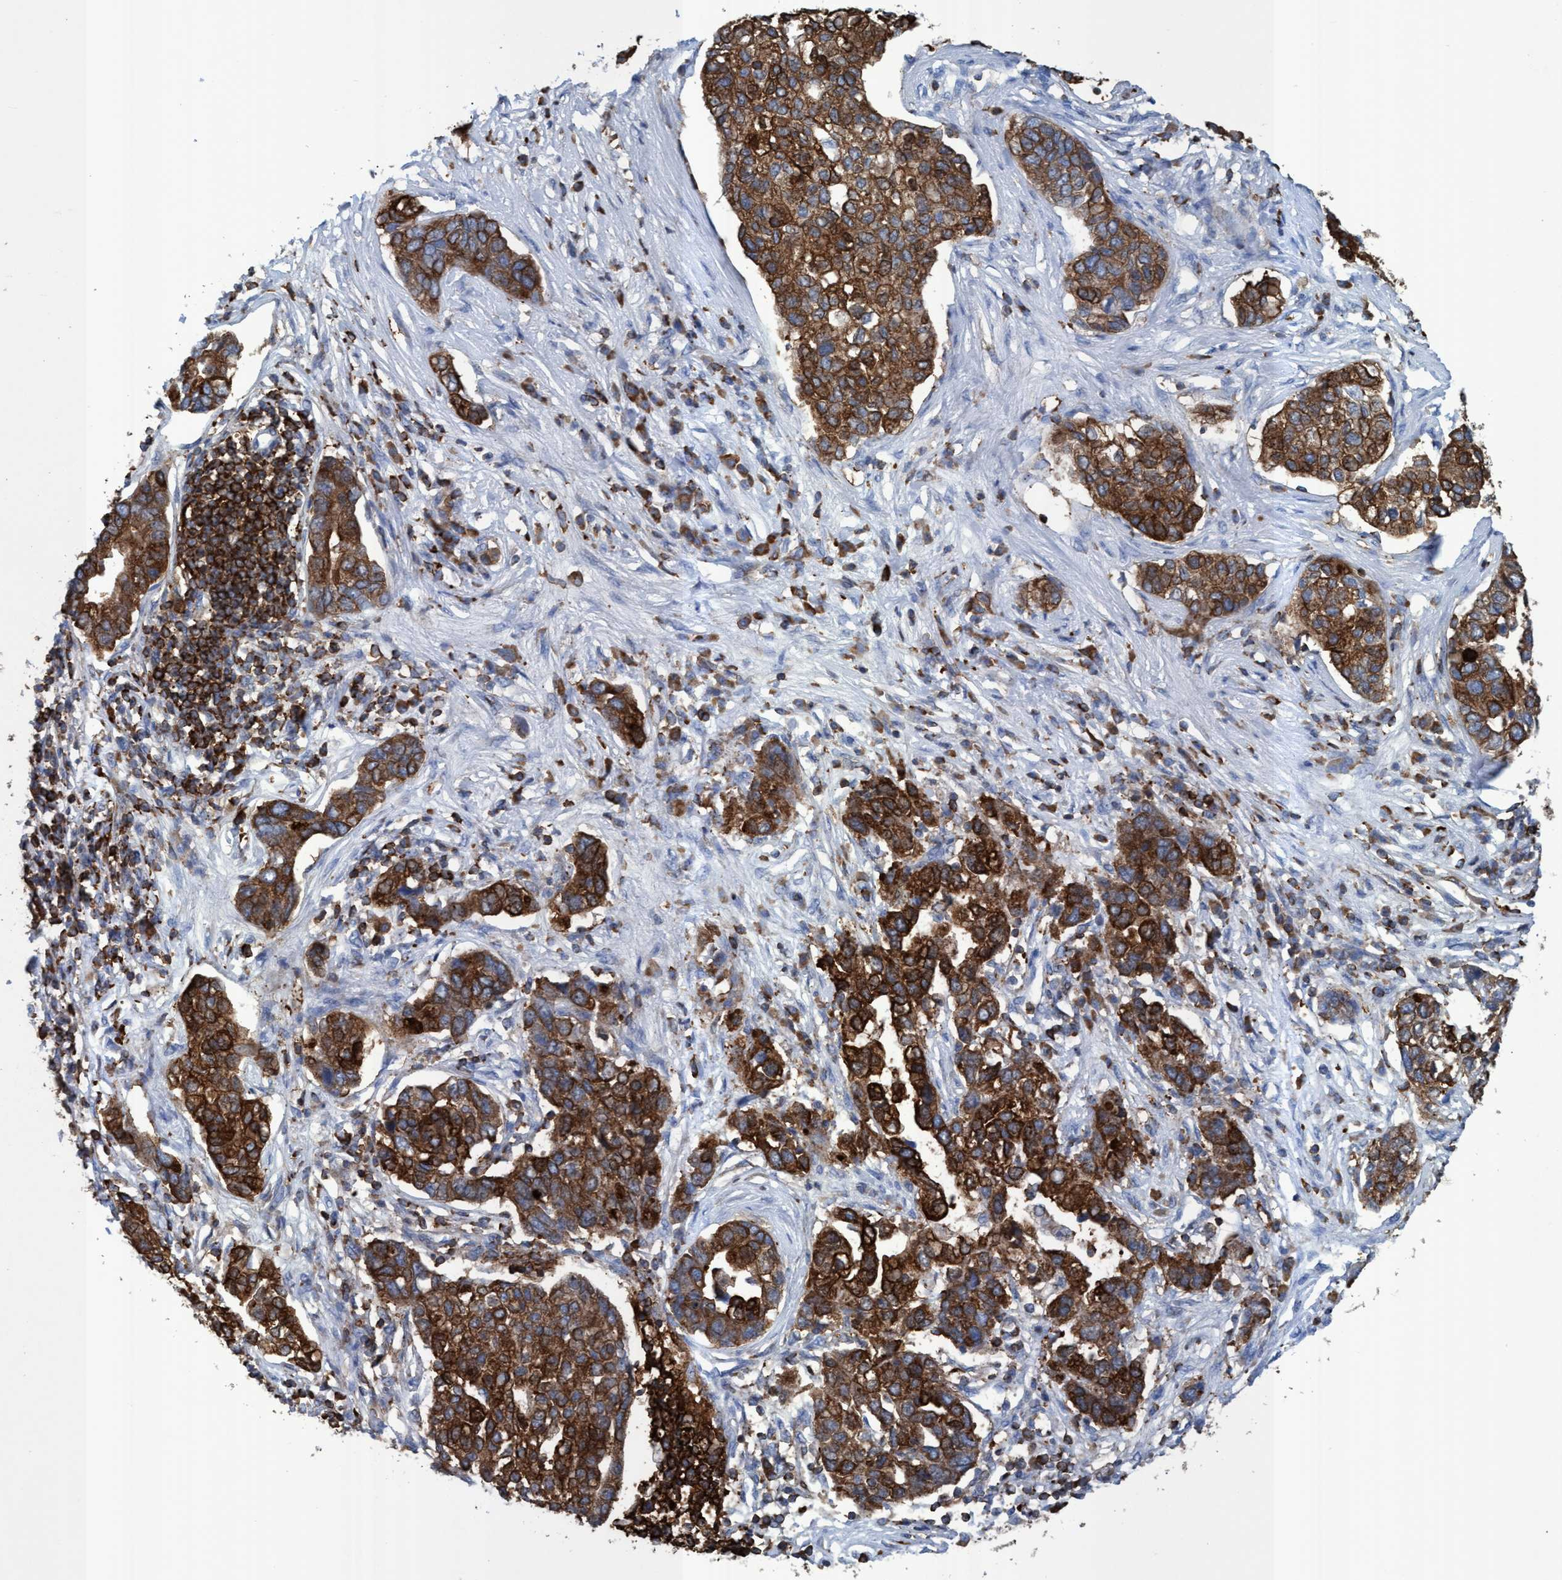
{"staining": {"intensity": "strong", "quantity": ">75%", "location": "cytoplasmic/membranous"}, "tissue": "pancreatic cancer", "cell_type": "Tumor cells", "image_type": "cancer", "snomed": [{"axis": "morphology", "description": "Adenocarcinoma, NOS"}, {"axis": "topography", "description": "Pancreas"}], "caption": "Immunohistochemical staining of pancreatic cancer shows high levels of strong cytoplasmic/membranous expression in about >75% of tumor cells. (DAB (3,3'-diaminobenzidine) IHC, brown staining for protein, blue staining for nuclei).", "gene": "EZR", "patient": {"sex": "female", "age": 61}}